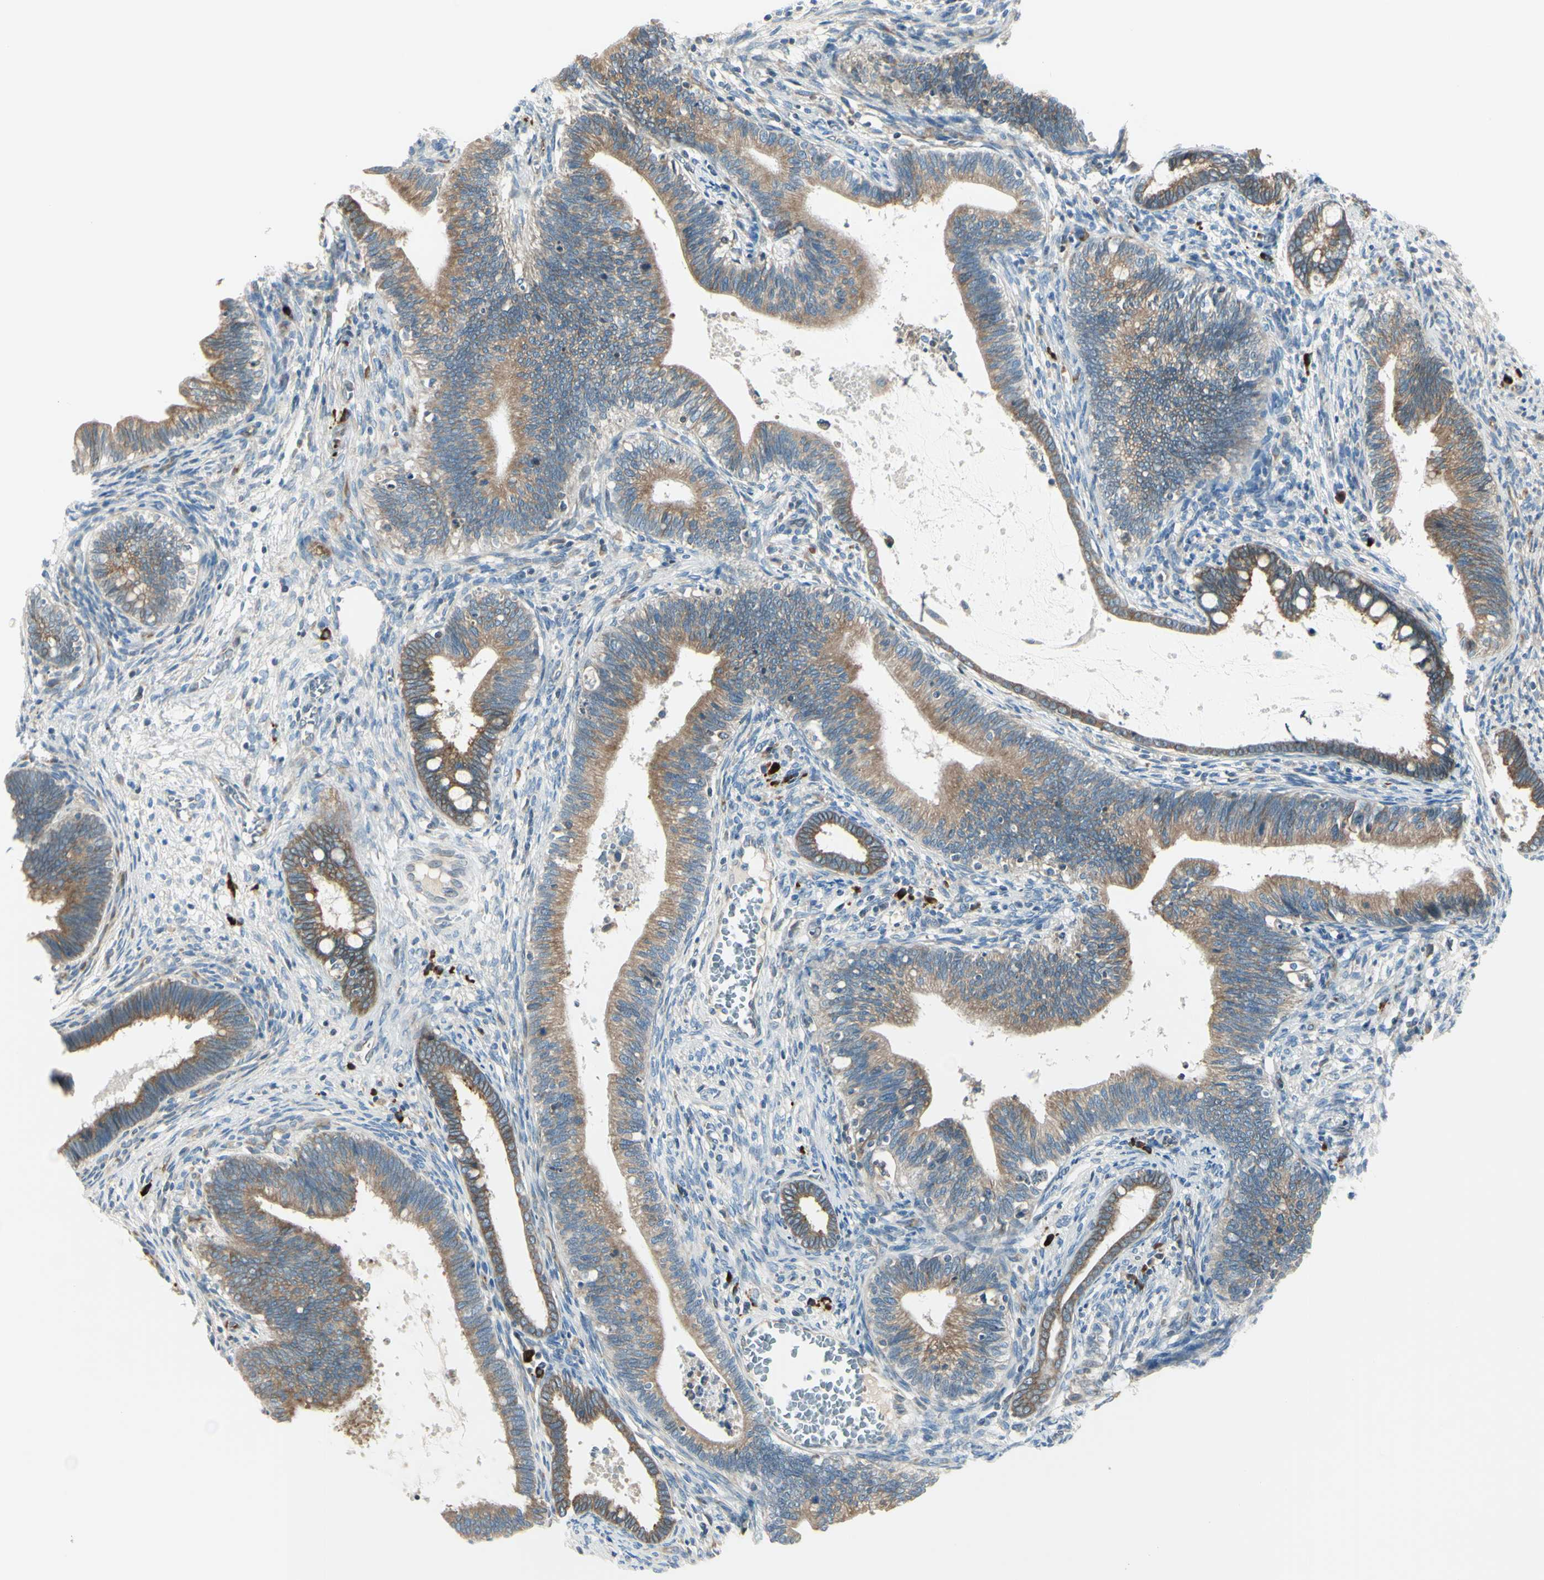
{"staining": {"intensity": "moderate", "quantity": ">75%", "location": "cytoplasmic/membranous"}, "tissue": "cervical cancer", "cell_type": "Tumor cells", "image_type": "cancer", "snomed": [{"axis": "morphology", "description": "Adenocarcinoma, NOS"}, {"axis": "topography", "description": "Cervix"}], "caption": "This histopathology image displays cervical cancer stained with IHC to label a protein in brown. The cytoplasmic/membranous of tumor cells show moderate positivity for the protein. Nuclei are counter-stained blue.", "gene": "SELENOS", "patient": {"sex": "female", "age": 44}}